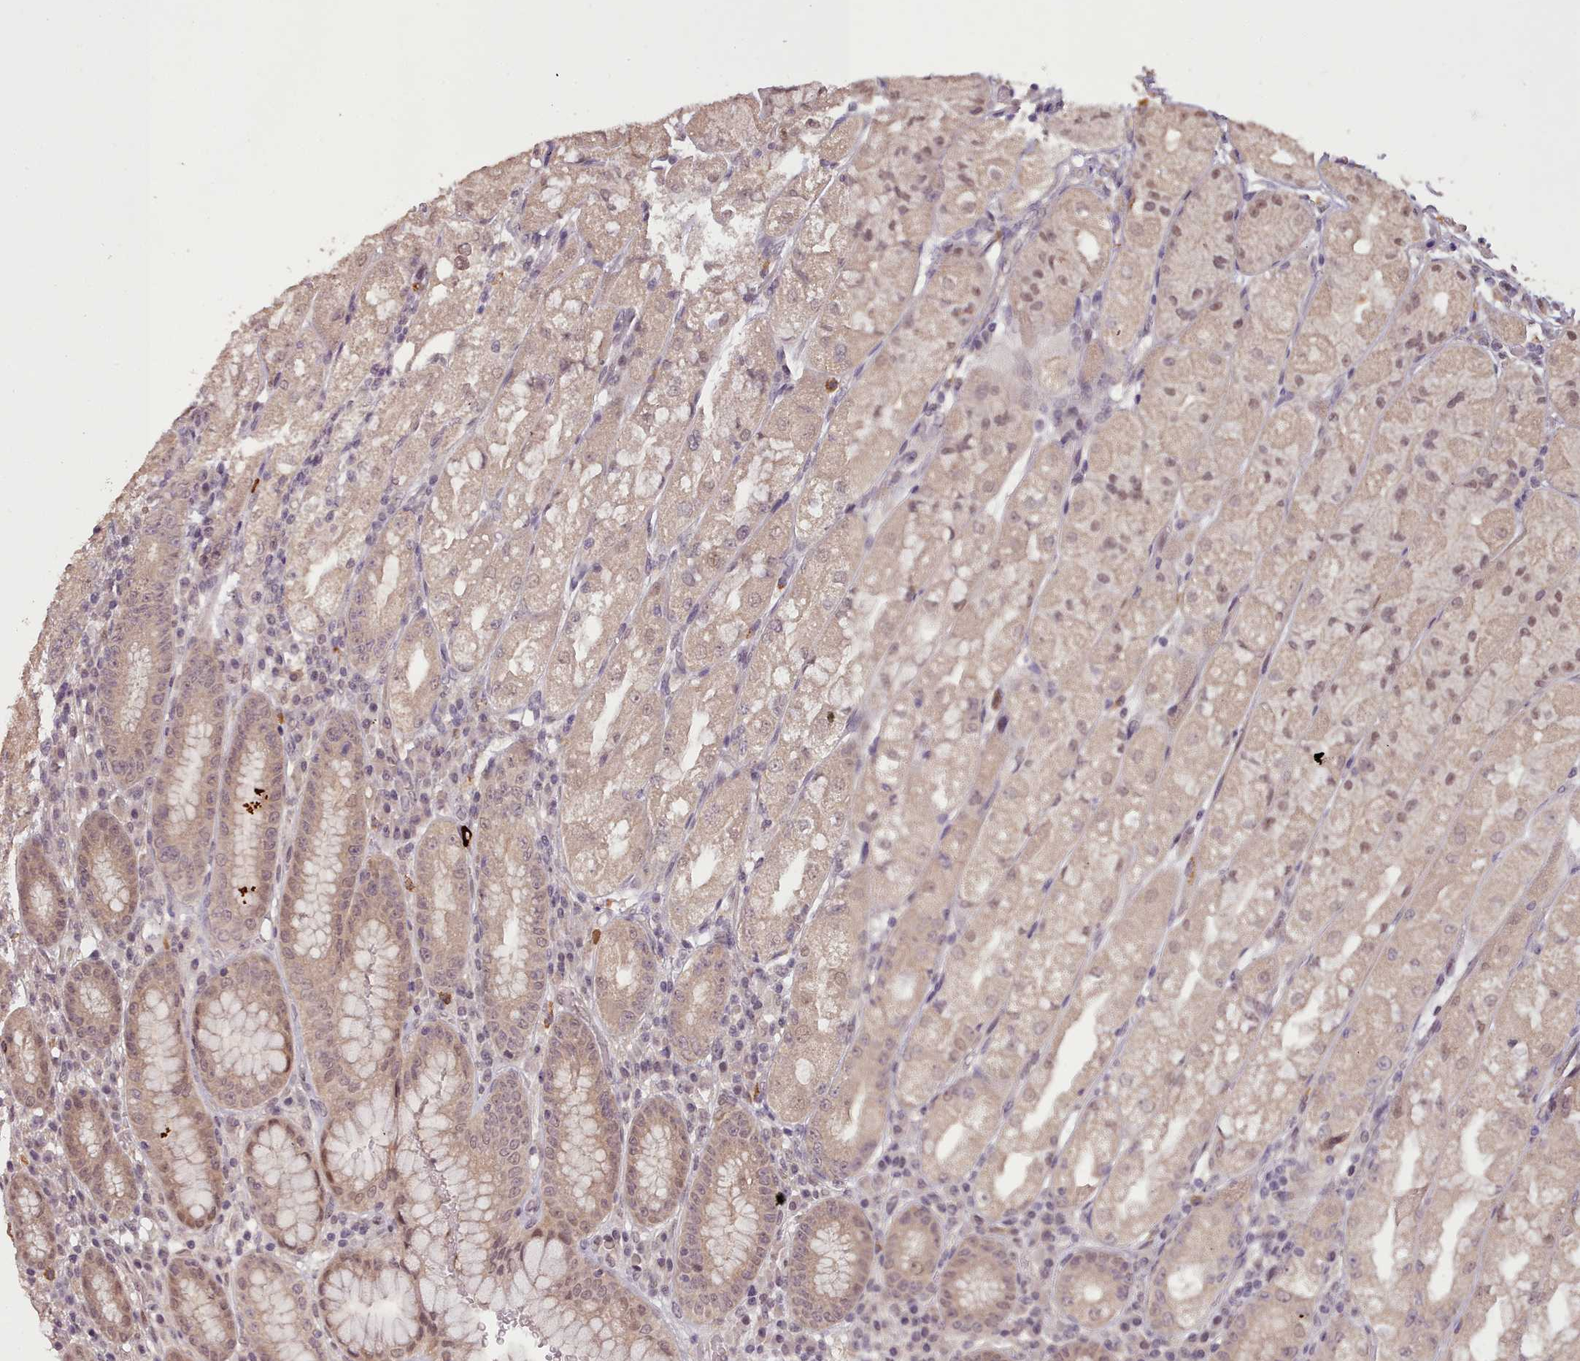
{"staining": {"intensity": "moderate", "quantity": ">75%", "location": "cytoplasmic/membranous,nuclear"}, "tissue": "stomach", "cell_type": "Glandular cells", "image_type": "normal", "snomed": [{"axis": "morphology", "description": "Normal tissue, NOS"}, {"axis": "topography", "description": "Stomach, upper"}], "caption": "A high-resolution image shows immunohistochemistry (IHC) staining of normal stomach, which displays moderate cytoplasmic/membranous,nuclear positivity in approximately >75% of glandular cells.", "gene": "CDC6", "patient": {"sex": "male", "age": 52}}